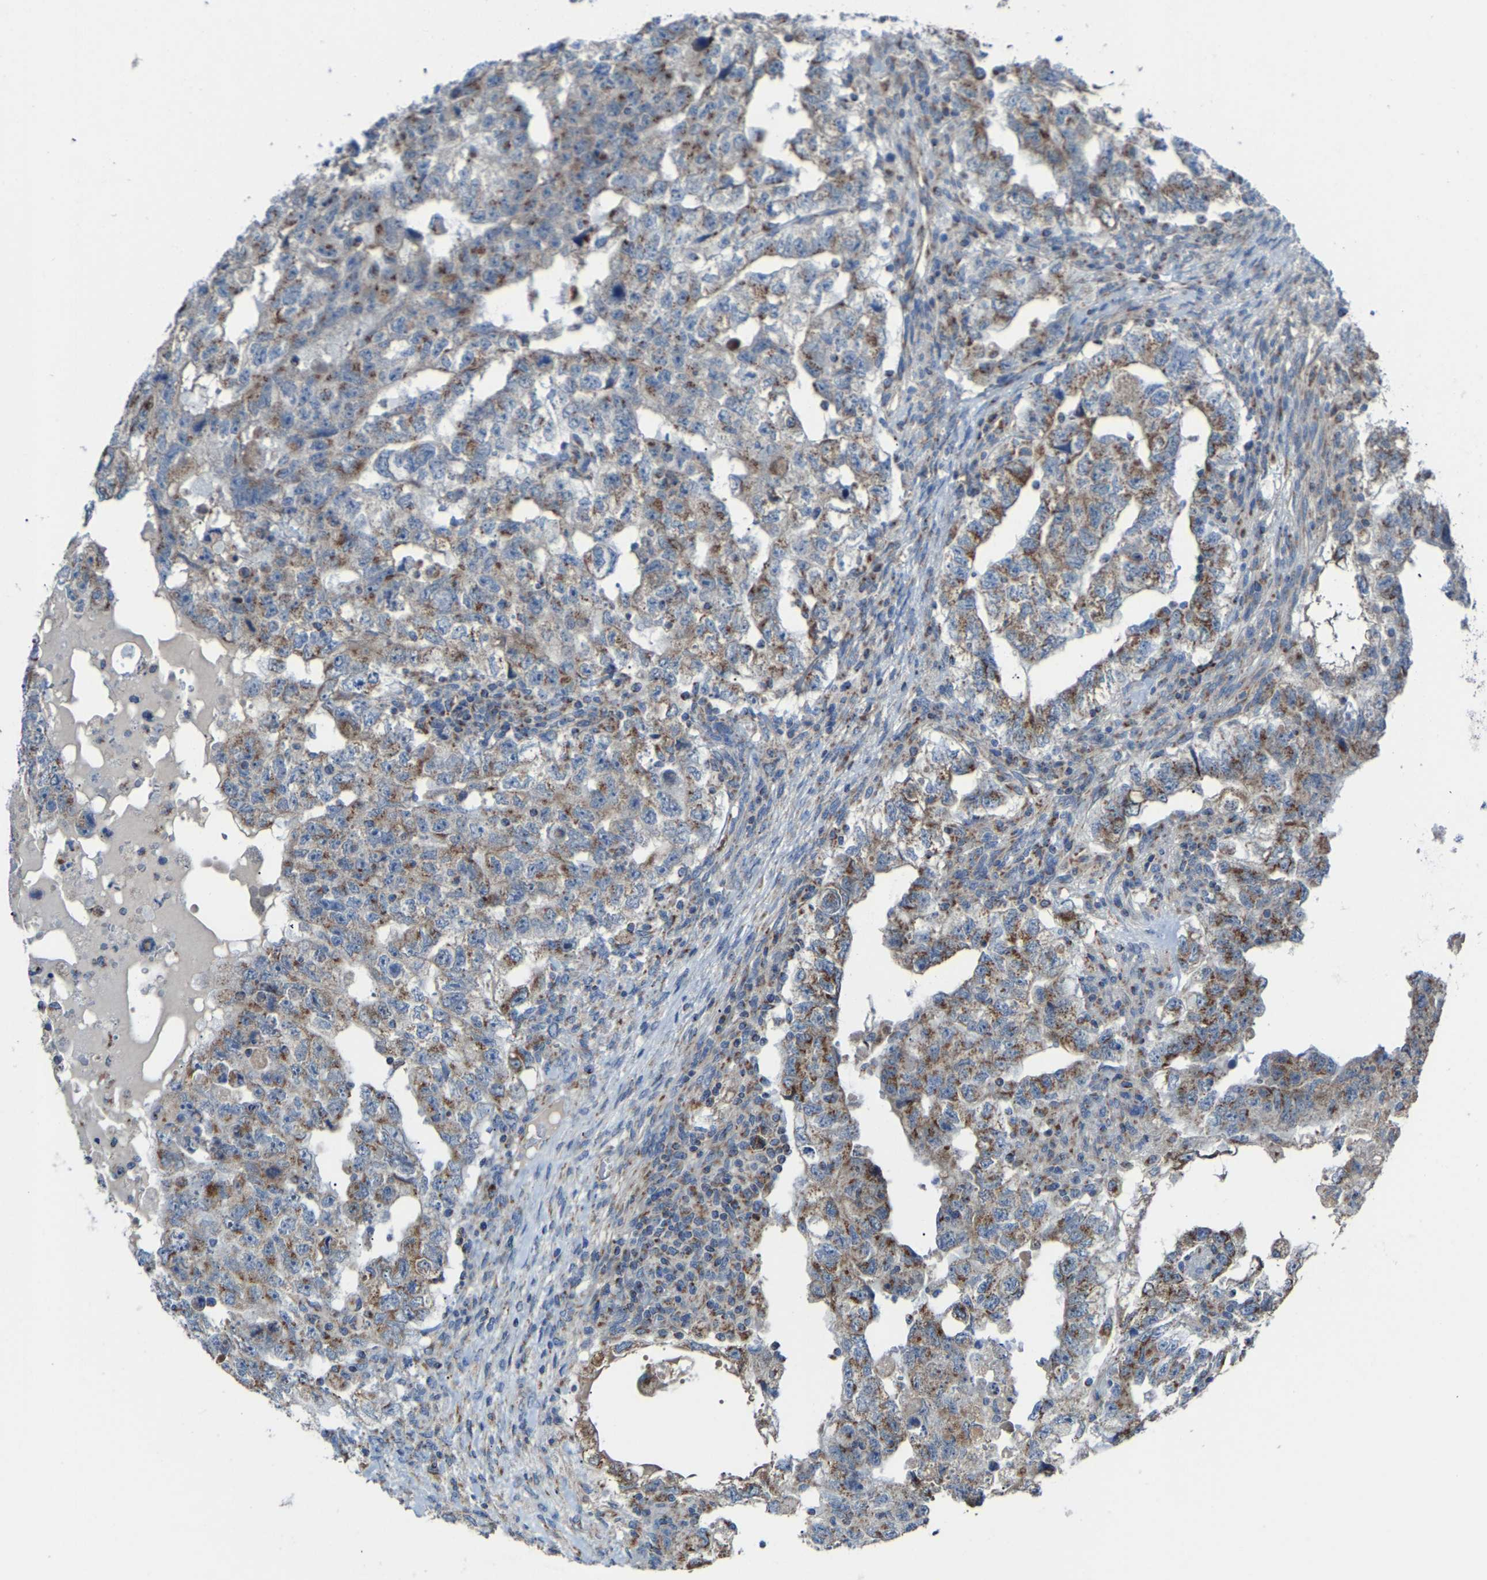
{"staining": {"intensity": "moderate", "quantity": ">75%", "location": "cytoplasmic/membranous"}, "tissue": "testis cancer", "cell_type": "Tumor cells", "image_type": "cancer", "snomed": [{"axis": "morphology", "description": "Carcinoma, Embryonal, NOS"}, {"axis": "topography", "description": "Testis"}], "caption": "Immunohistochemistry (DAB (3,3'-diaminobenzidine)) staining of human testis cancer exhibits moderate cytoplasmic/membranous protein expression in about >75% of tumor cells.", "gene": "CANT1", "patient": {"sex": "male", "age": 36}}